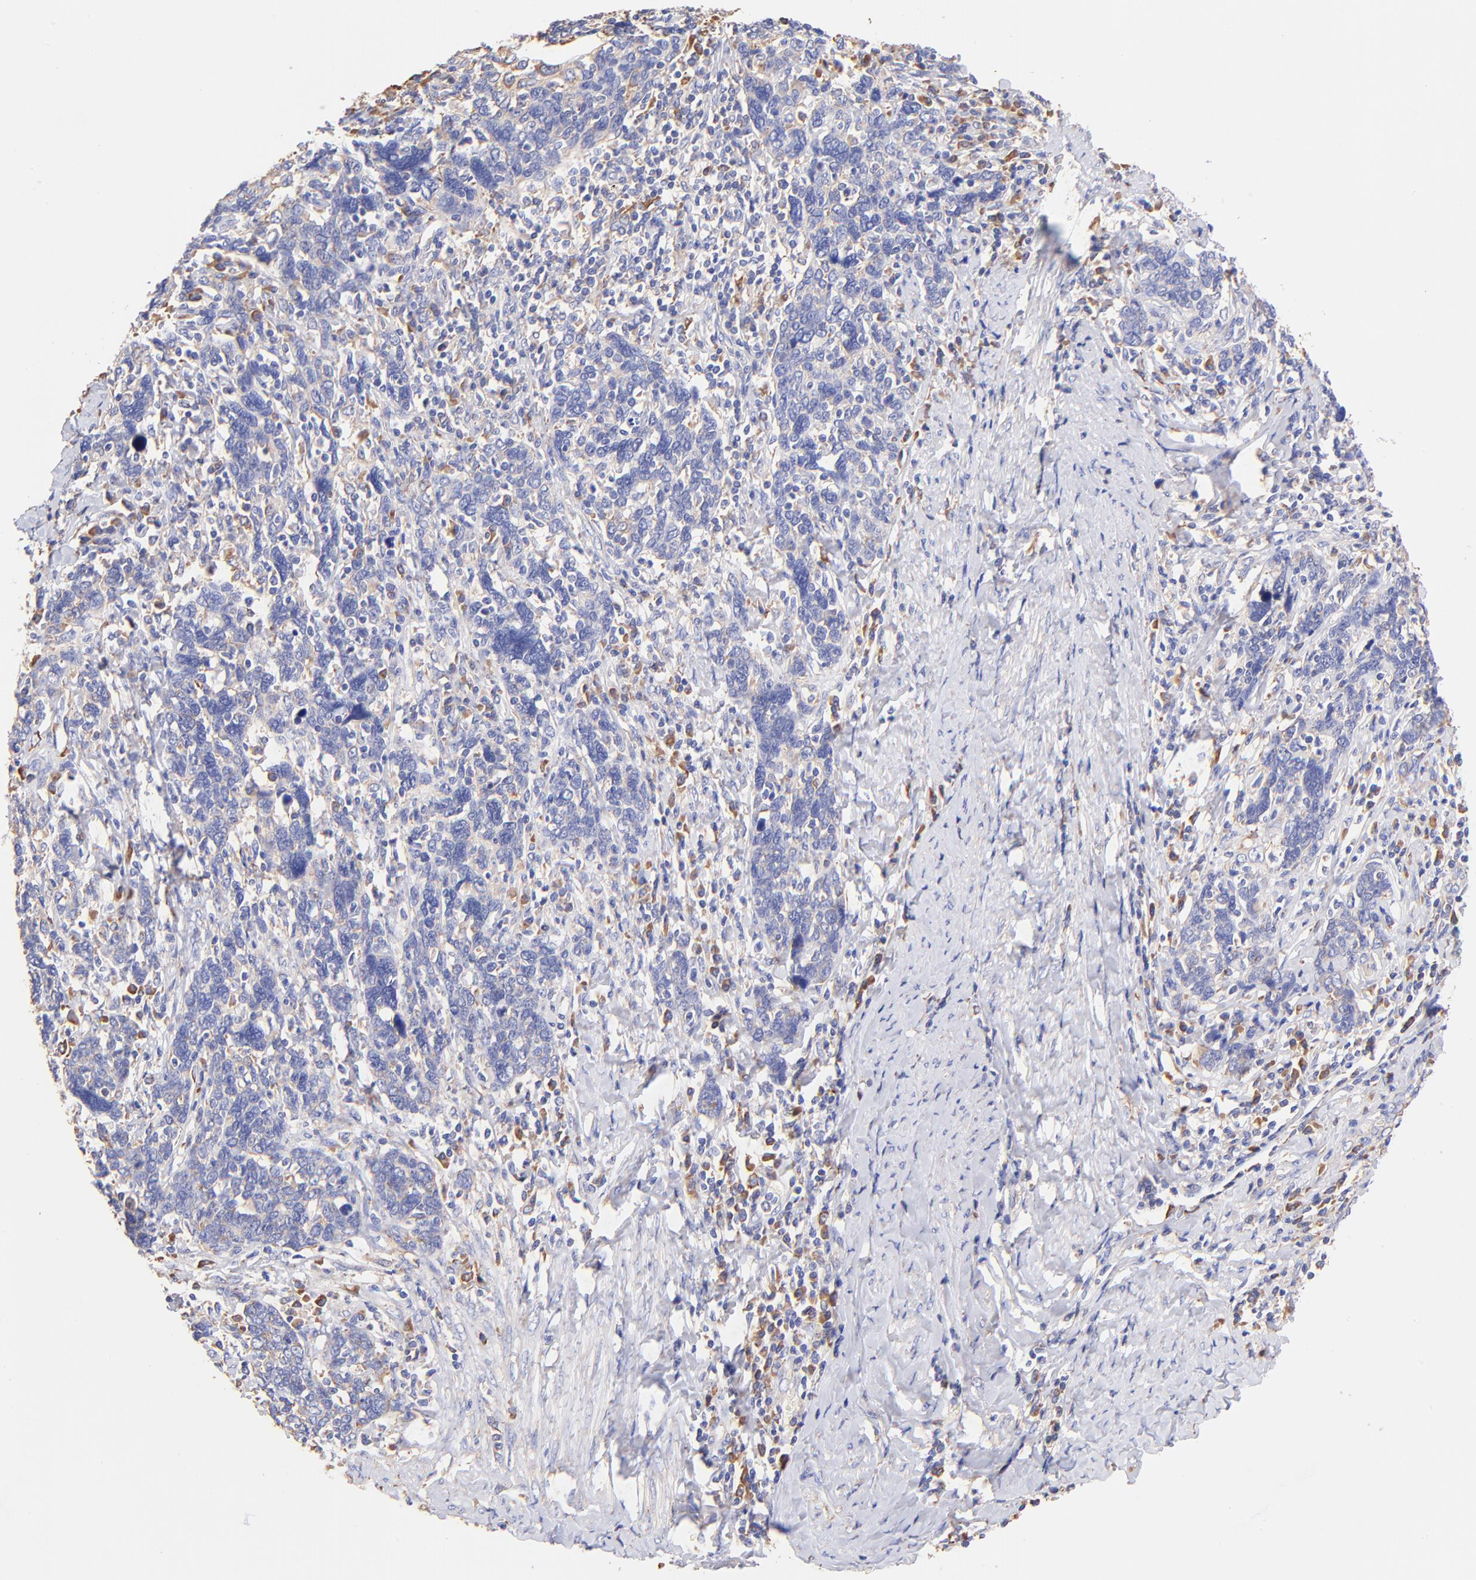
{"staining": {"intensity": "weak", "quantity": "<25%", "location": "cytoplasmic/membranous"}, "tissue": "cervical cancer", "cell_type": "Tumor cells", "image_type": "cancer", "snomed": [{"axis": "morphology", "description": "Squamous cell carcinoma, NOS"}, {"axis": "topography", "description": "Cervix"}], "caption": "Tumor cells show no significant protein expression in cervical squamous cell carcinoma. The staining was performed using DAB (3,3'-diaminobenzidine) to visualize the protein expression in brown, while the nuclei were stained in blue with hematoxylin (Magnification: 20x).", "gene": "RPL30", "patient": {"sex": "female", "age": 41}}